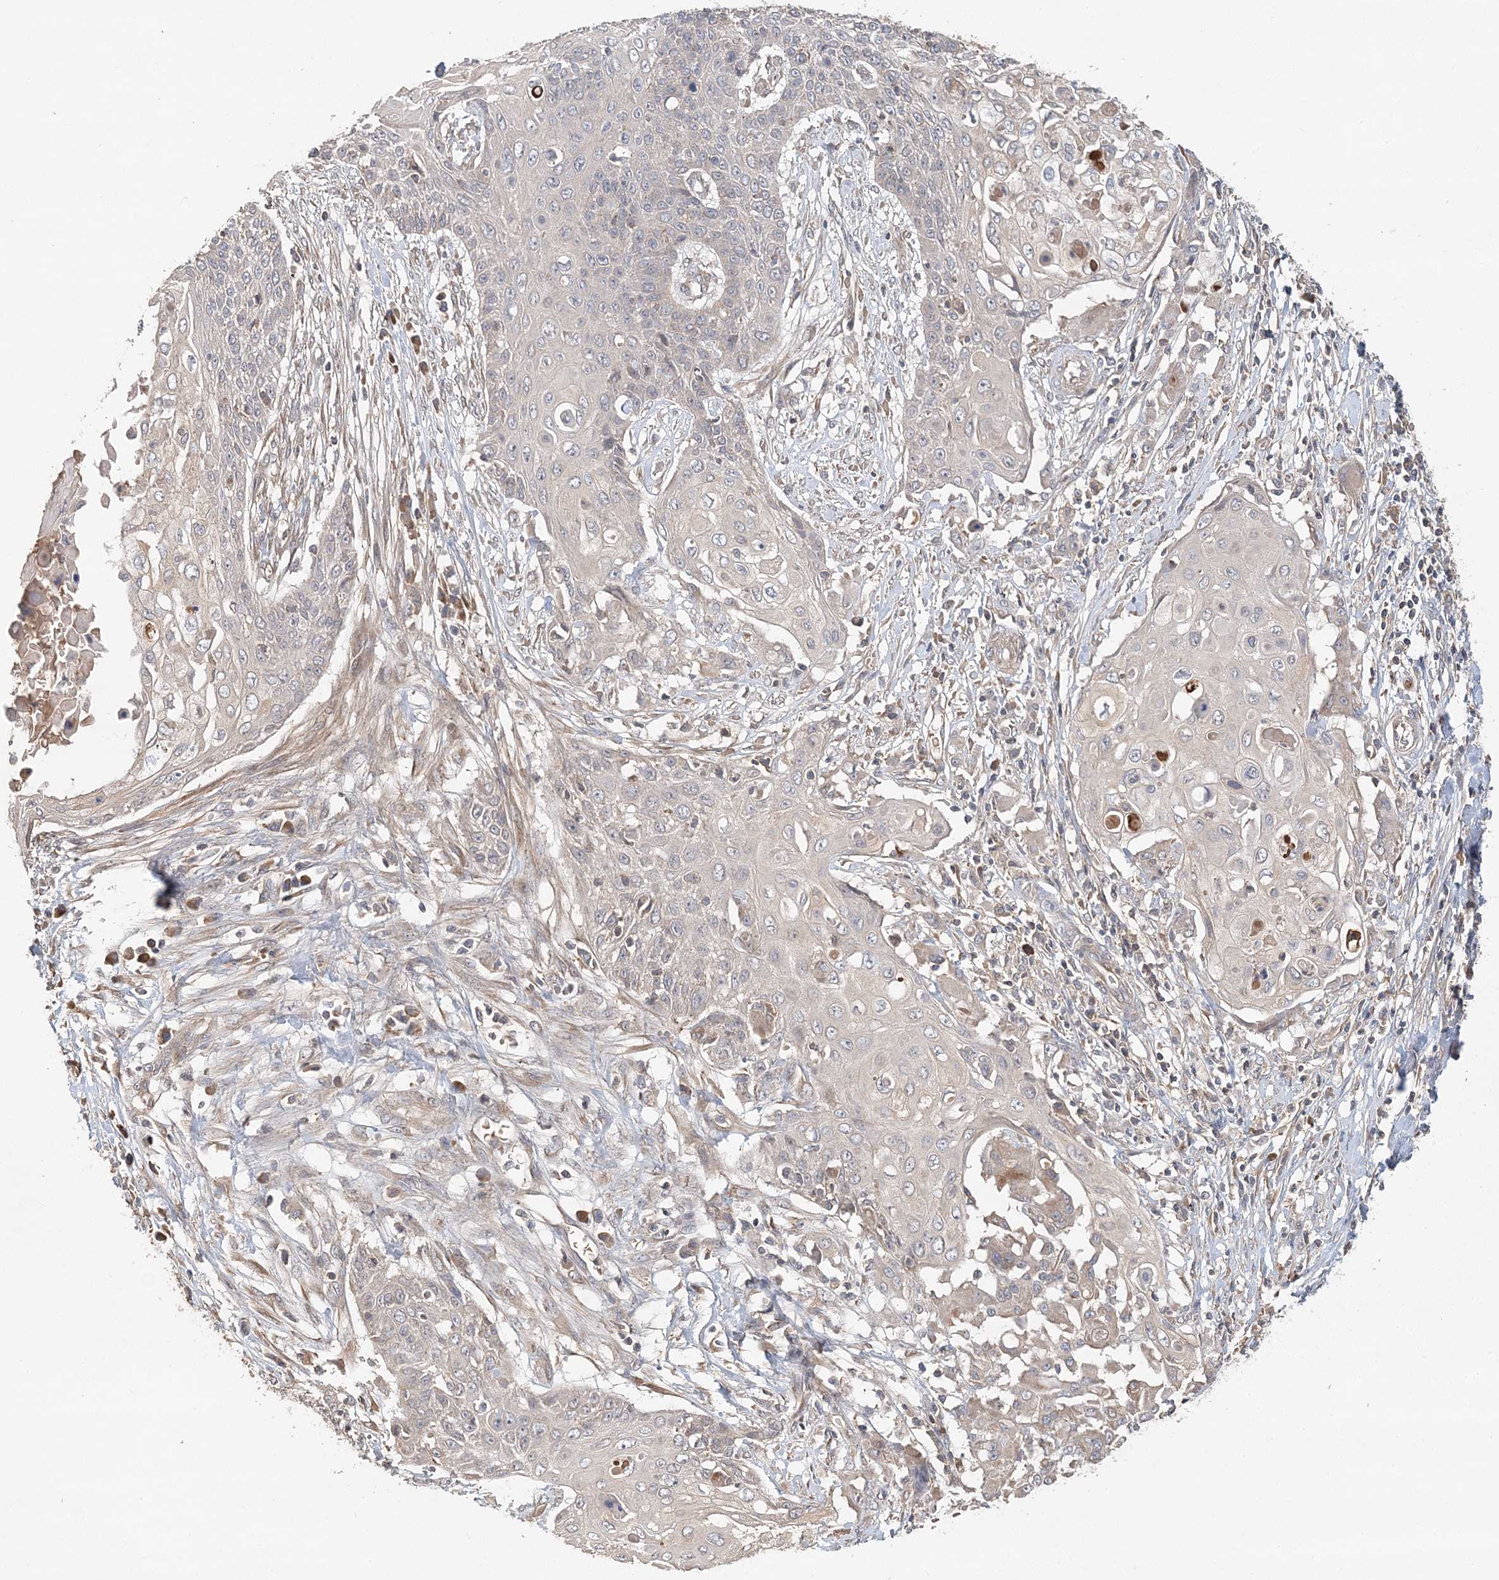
{"staining": {"intensity": "negative", "quantity": "none", "location": "none"}, "tissue": "cervical cancer", "cell_type": "Tumor cells", "image_type": "cancer", "snomed": [{"axis": "morphology", "description": "Squamous cell carcinoma, NOS"}, {"axis": "topography", "description": "Cervix"}], "caption": "IHC photomicrograph of neoplastic tissue: cervical squamous cell carcinoma stained with DAB displays no significant protein positivity in tumor cells.", "gene": "SYCP3", "patient": {"sex": "female", "age": 39}}